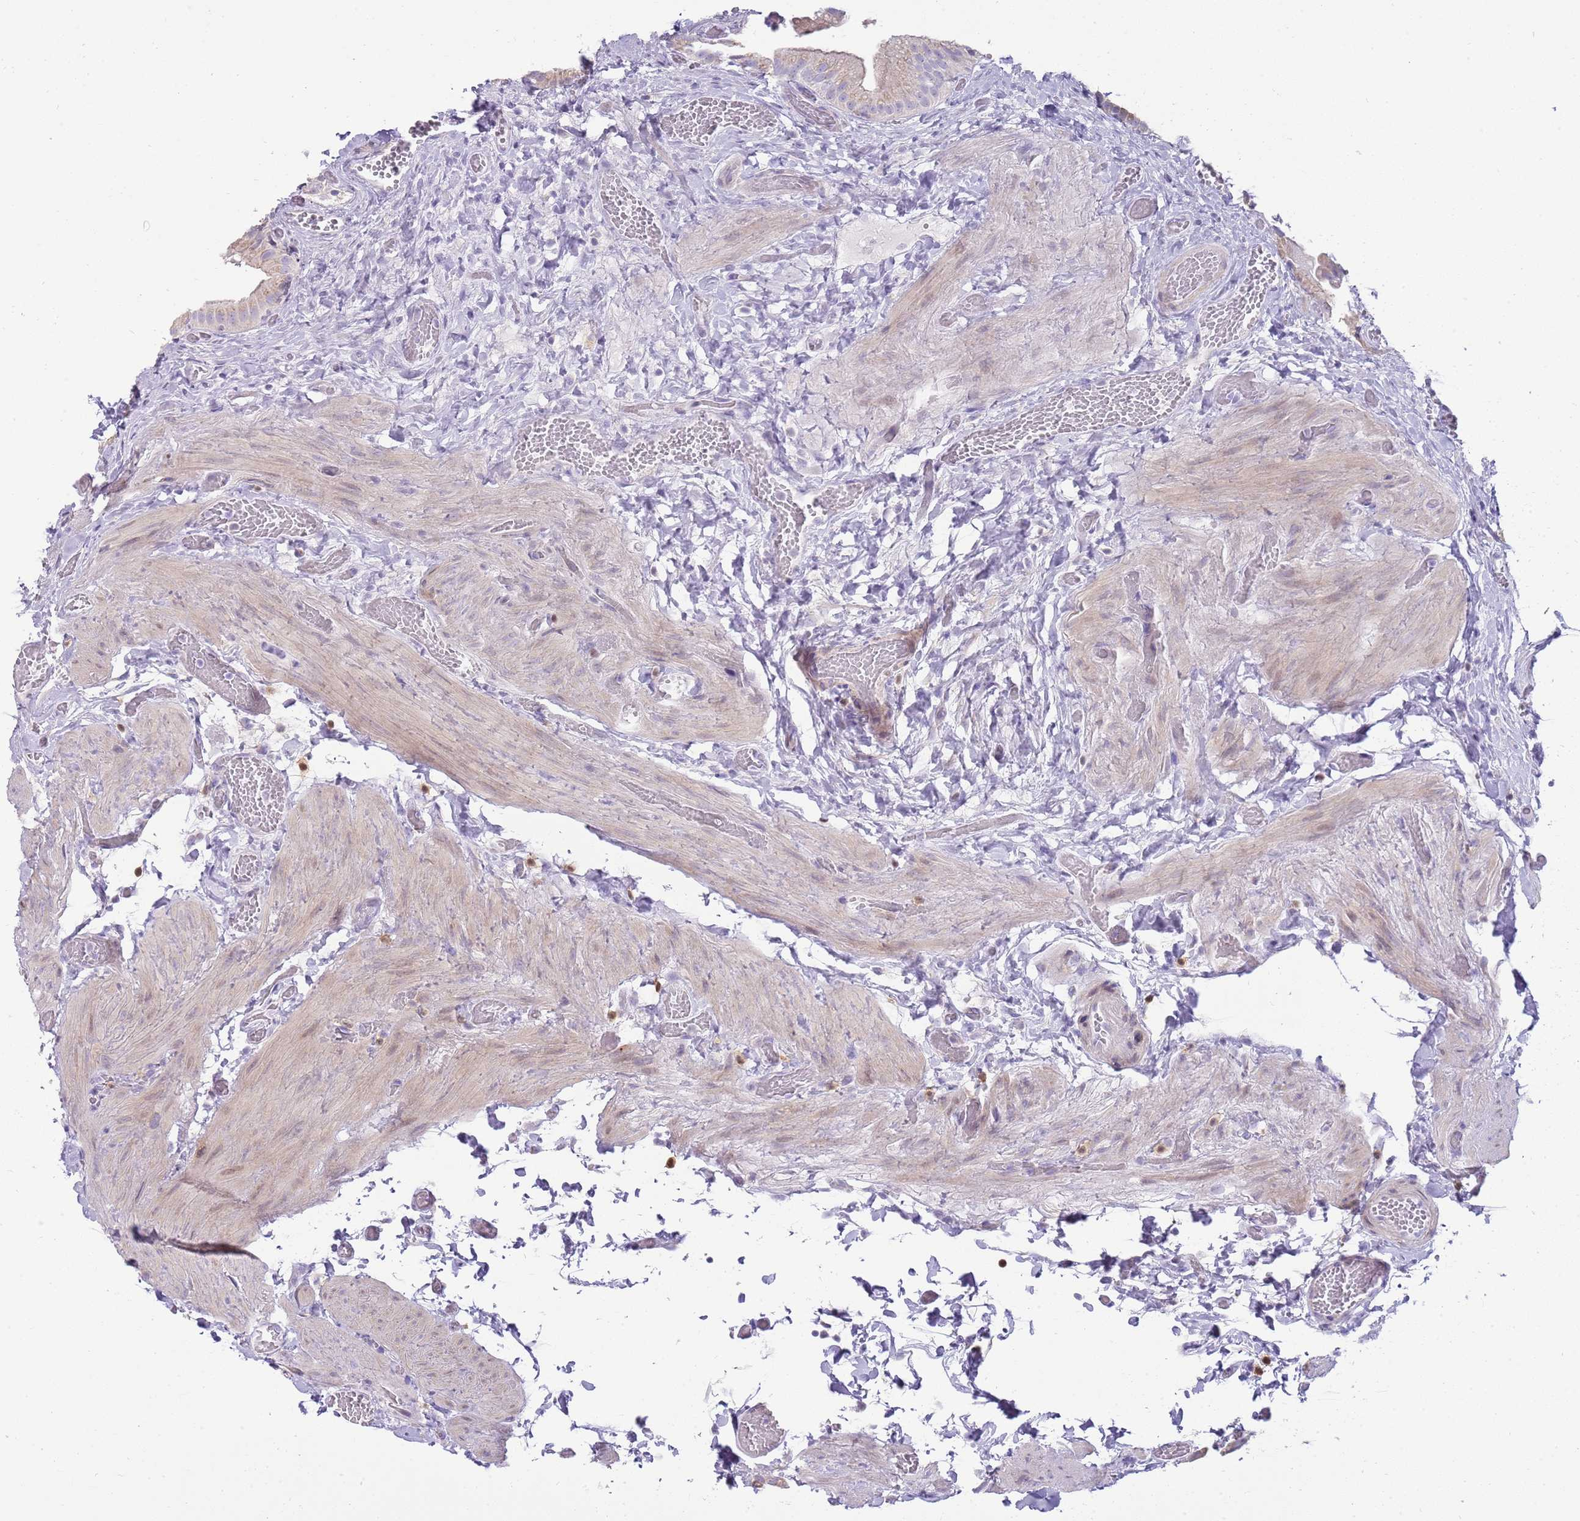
{"staining": {"intensity": "moderate", "quantity": "<25%", "location": "cytoplasmic/membranous"}, "tissue": "gallbladder", "cell_type": "Glandular cells", "image_type": "normal", "snomed": [{"axis": "morphology", "description": "Normal tissue, NOS"}, {"axis": "topography", "description": "Gallbladder"}], "caption": "Immunohistochemistry (DAB) staining of benign human gallbladder displays moderate cytoplasmic/membranous protein positivity in approximately <25% of glandular cells.", "gene": "DIPK1C", "patient": {"sex": "female", "age": 64}}